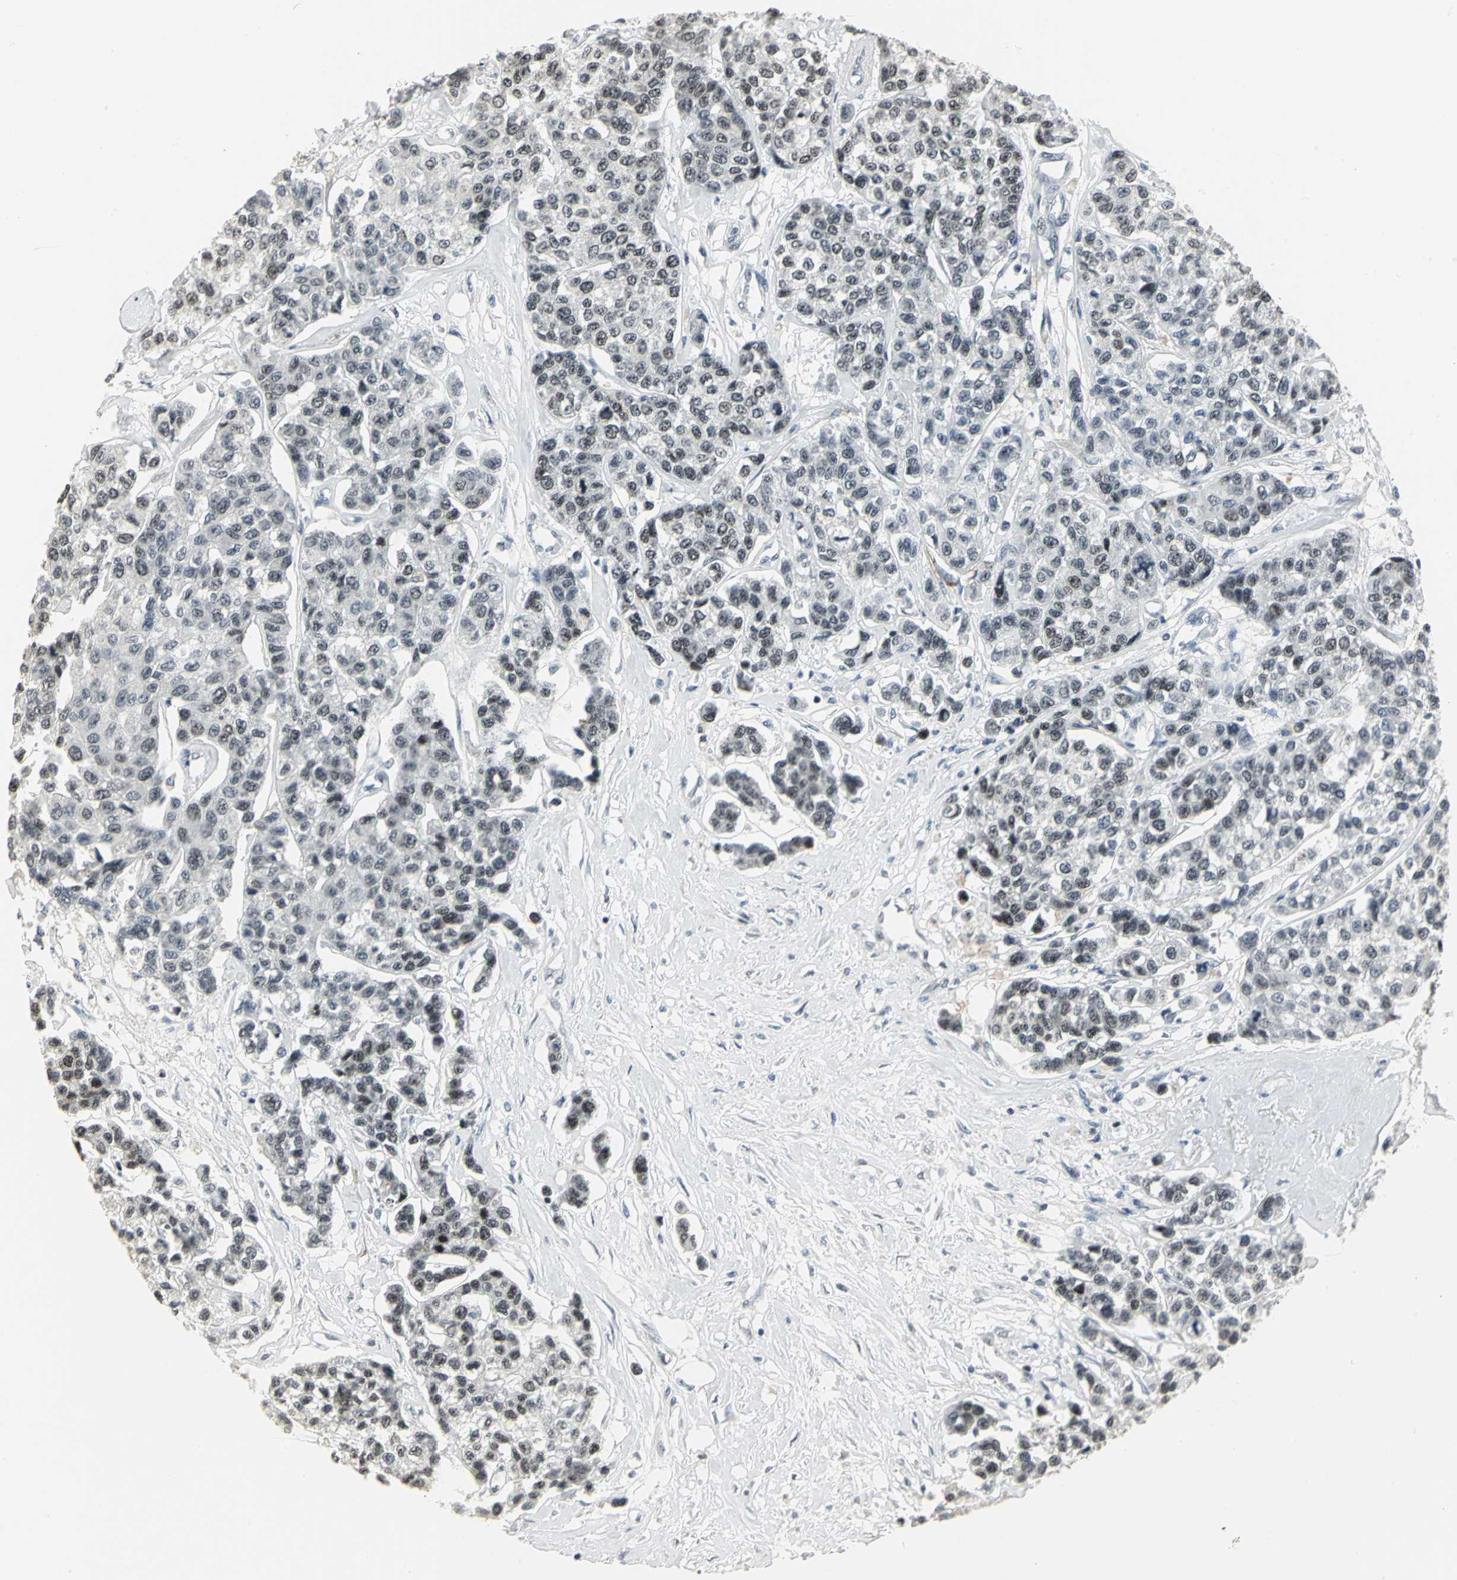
{"staining": {"intensity": "weak", "quantity": "25%-75%", "location": "nuclear"}, "tissue": "breast cancer", "cell_type": "Tumor cells", "image_type": "cancer", "snomed": [{"axis": "morphology", "description": "Duct carcinoma"}, {"axis": "topography", "description": "Breast"}], "caption": "High-magnification brightfield microscopy of intraductal carcinoma (breast) stained with DAB (brown) and counterstained with hematoxylin (blue). tumor cells exhibit weak nuclear positivity is present in approximately25%-75% of cells. (Stains: DAB in brown, nuclei in blue, Microscopy: brightfield microscopy at high magnification).", "gene": "CBX3", "patient": {"sex": "female", "age": 51}}